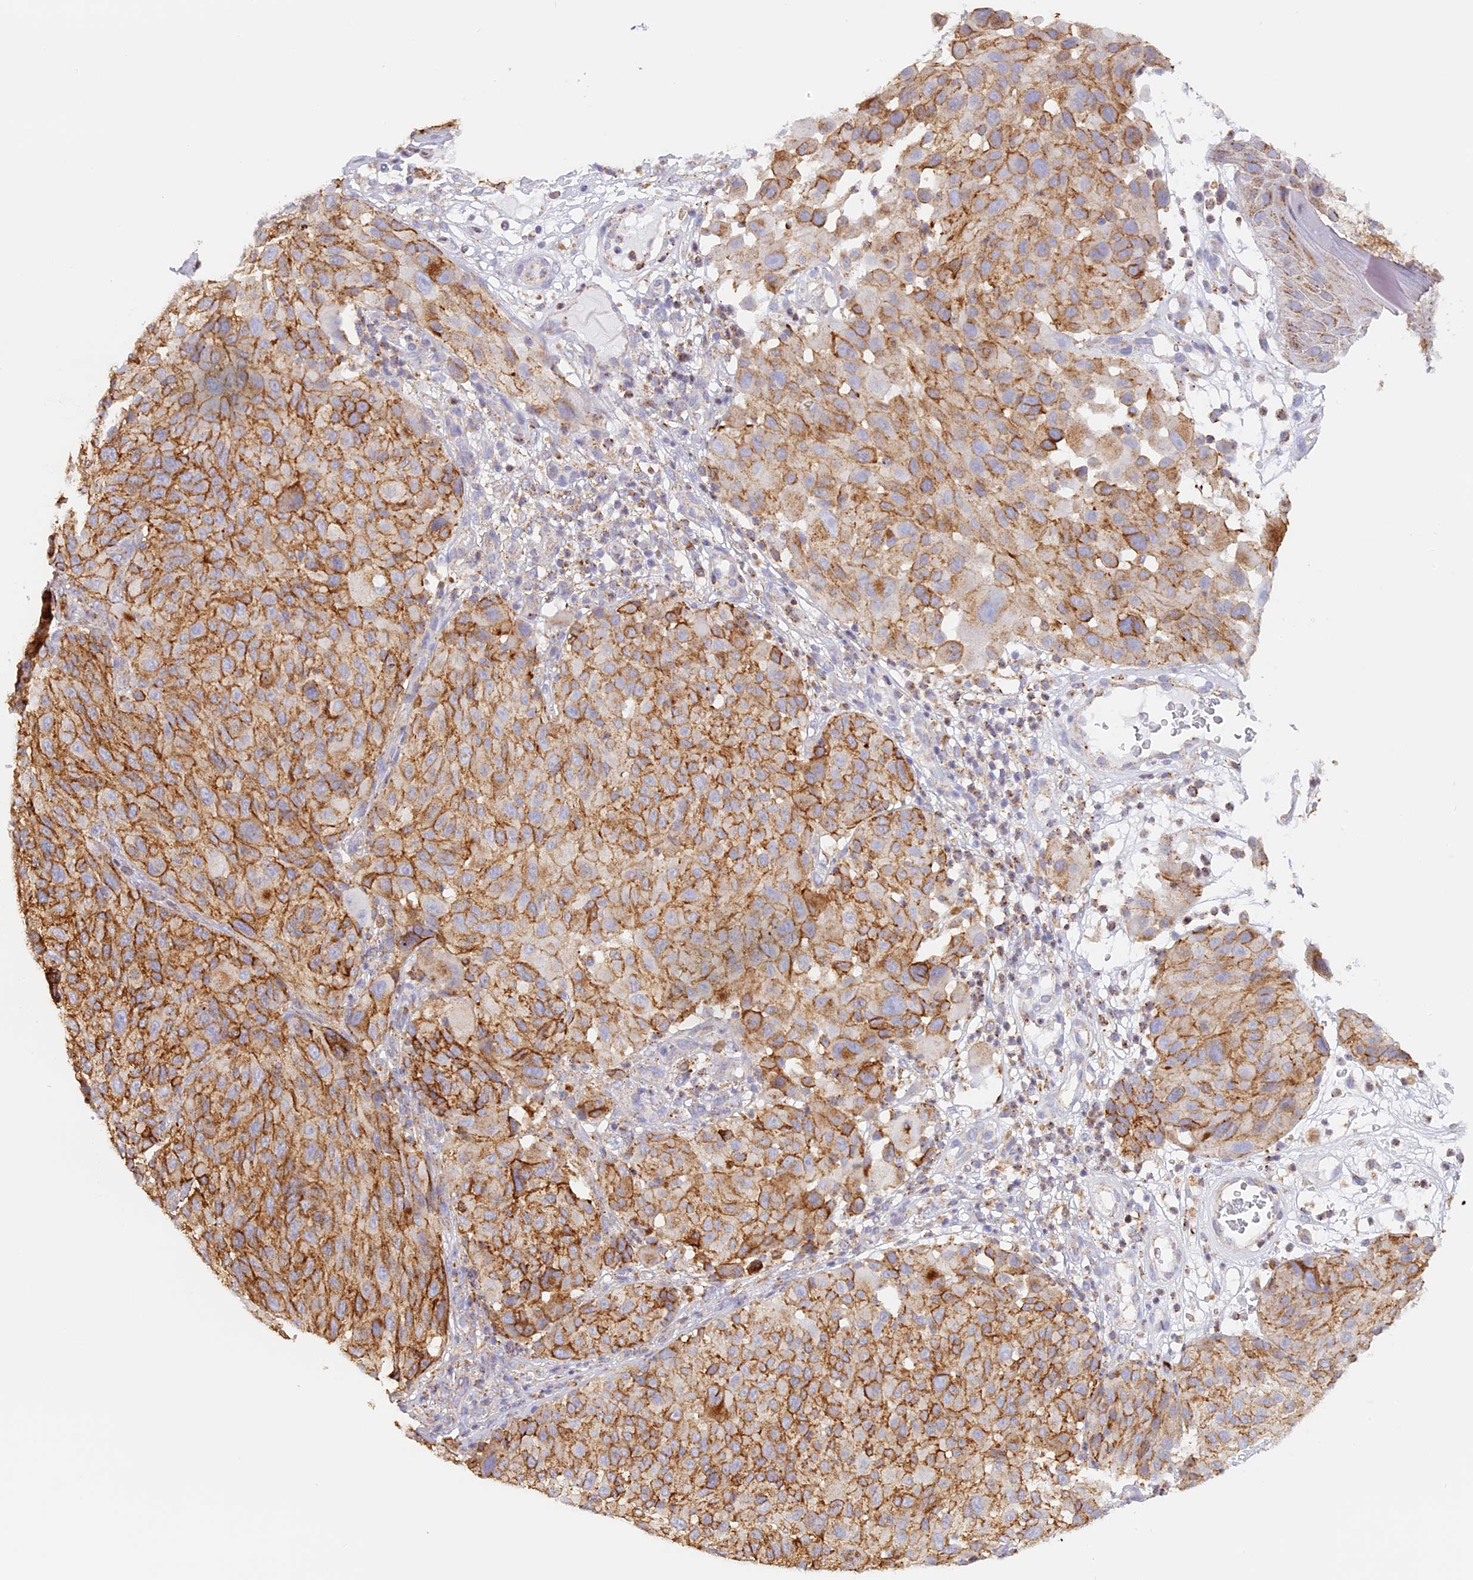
{"staining": {"intensity": "moderate", "quantity": ">75%", "location": "cytoplasmic/membranous"}, "tissue": "melanoma", "cell_type": "Tumor cells", "image_type": "cancer", "snomed": [{"axis": "morphology", "description": "Malignant melanoma, NOS"}, {"axis": "topography", "description": "Skin"}], "caption": "This micrograph demonstrates IHC staining of human melanoma, with medium moderate cytoplasmic/membranous staining in about >75% of tumor cells.", "gene": "LAMP2", "patient": {"sex": "male", "age": 83}}